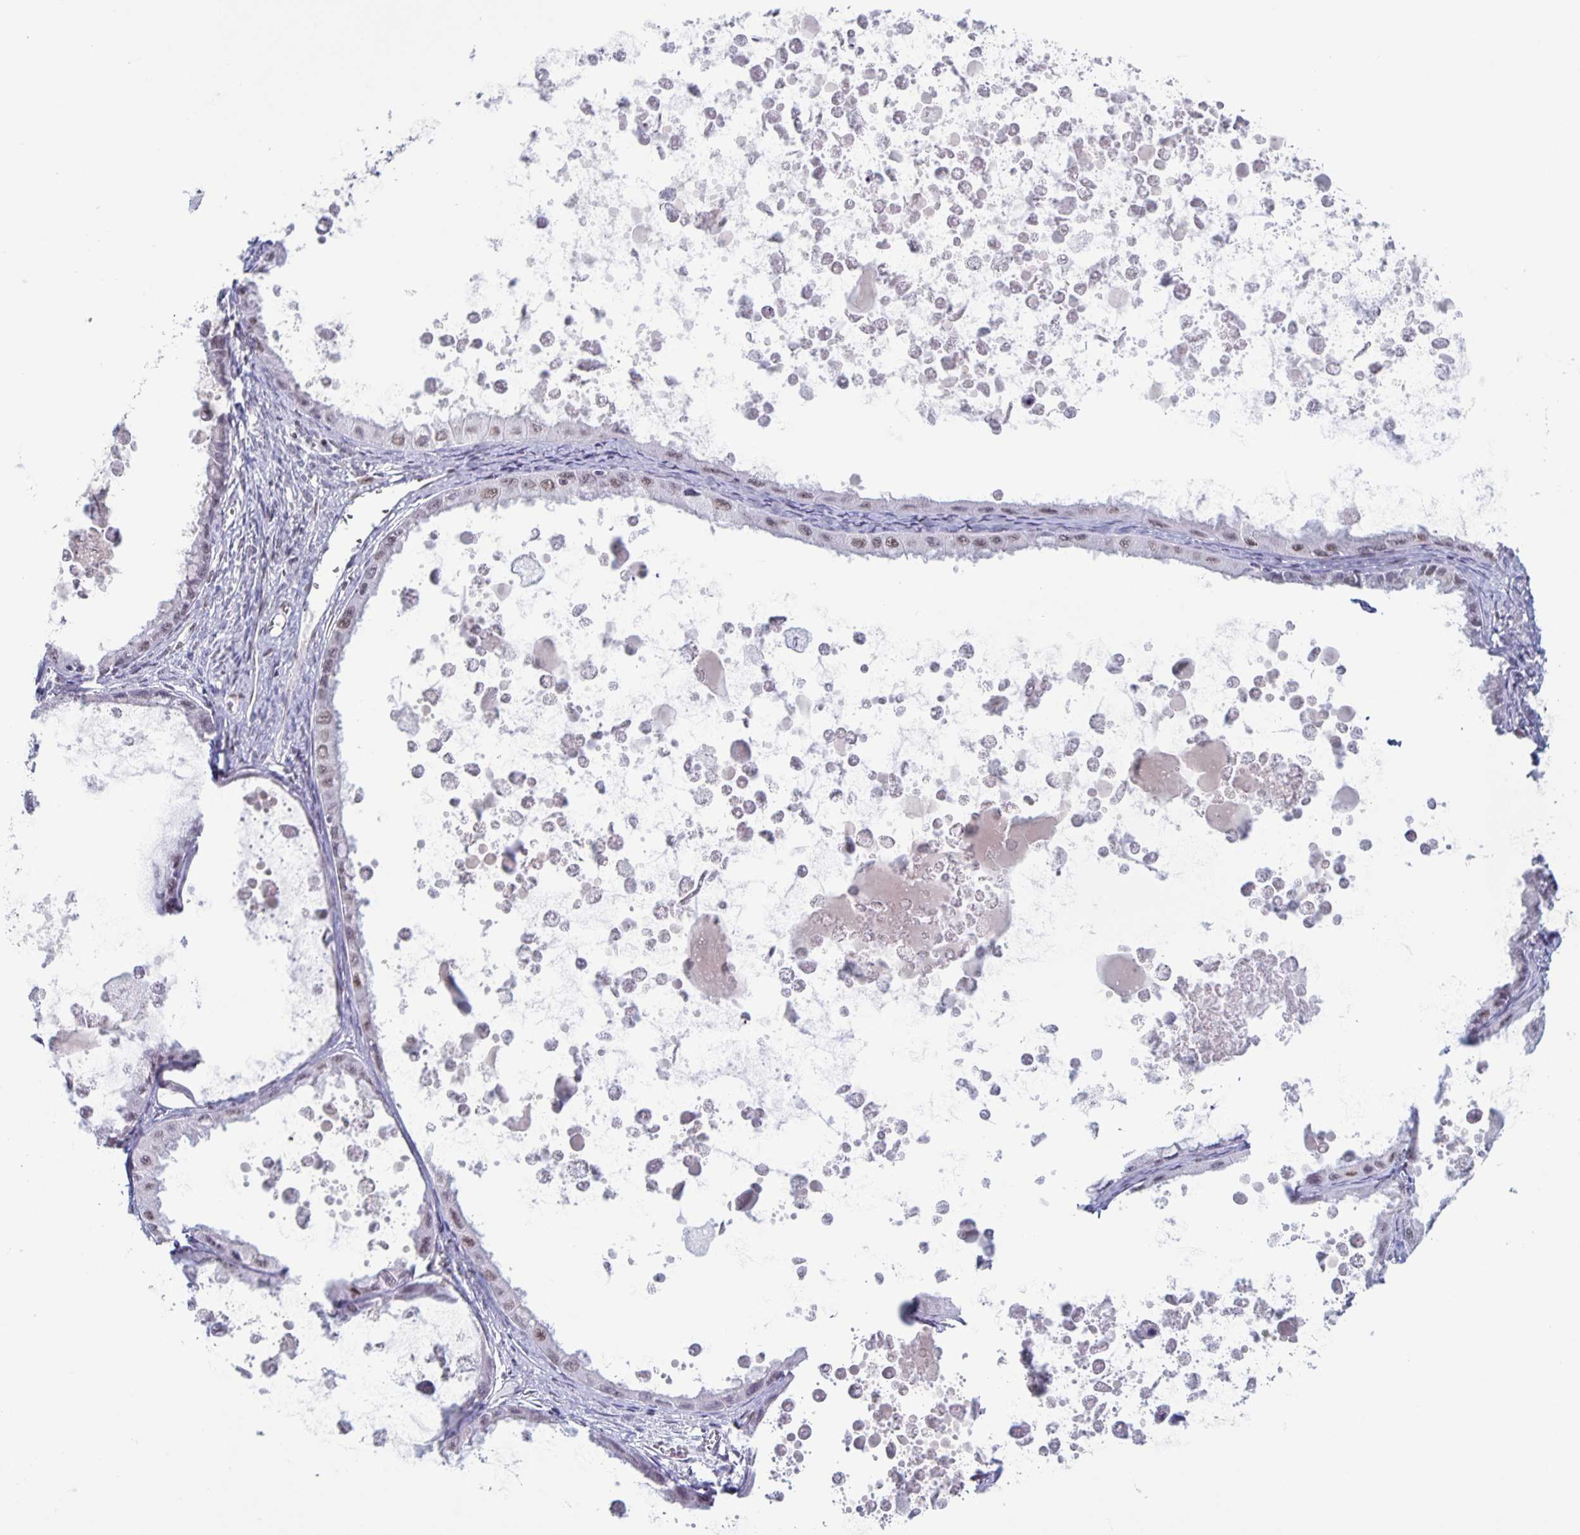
{"staining": {"intensity": "moderate", "quantity": ">75%", "location": "nuclear"}, "tissue": "ovarian cancer", "cell_type": "Tumor cells", "image_type": "cancer", "snomed": [{"axis": "morphology", "description": "Cystadenocarcinoma, mucinous, NOS"}, {"axis": "topography", "description": "Ovary"}], "caption": "Human ovarian mucinous cystadenocarcinoma stained with a brown dye demonstrates moderate nuclear positive positivity in approximately >75% of tumor cells.", "gene": "JUND", "patient": {"sex": "female", "age": 64}}